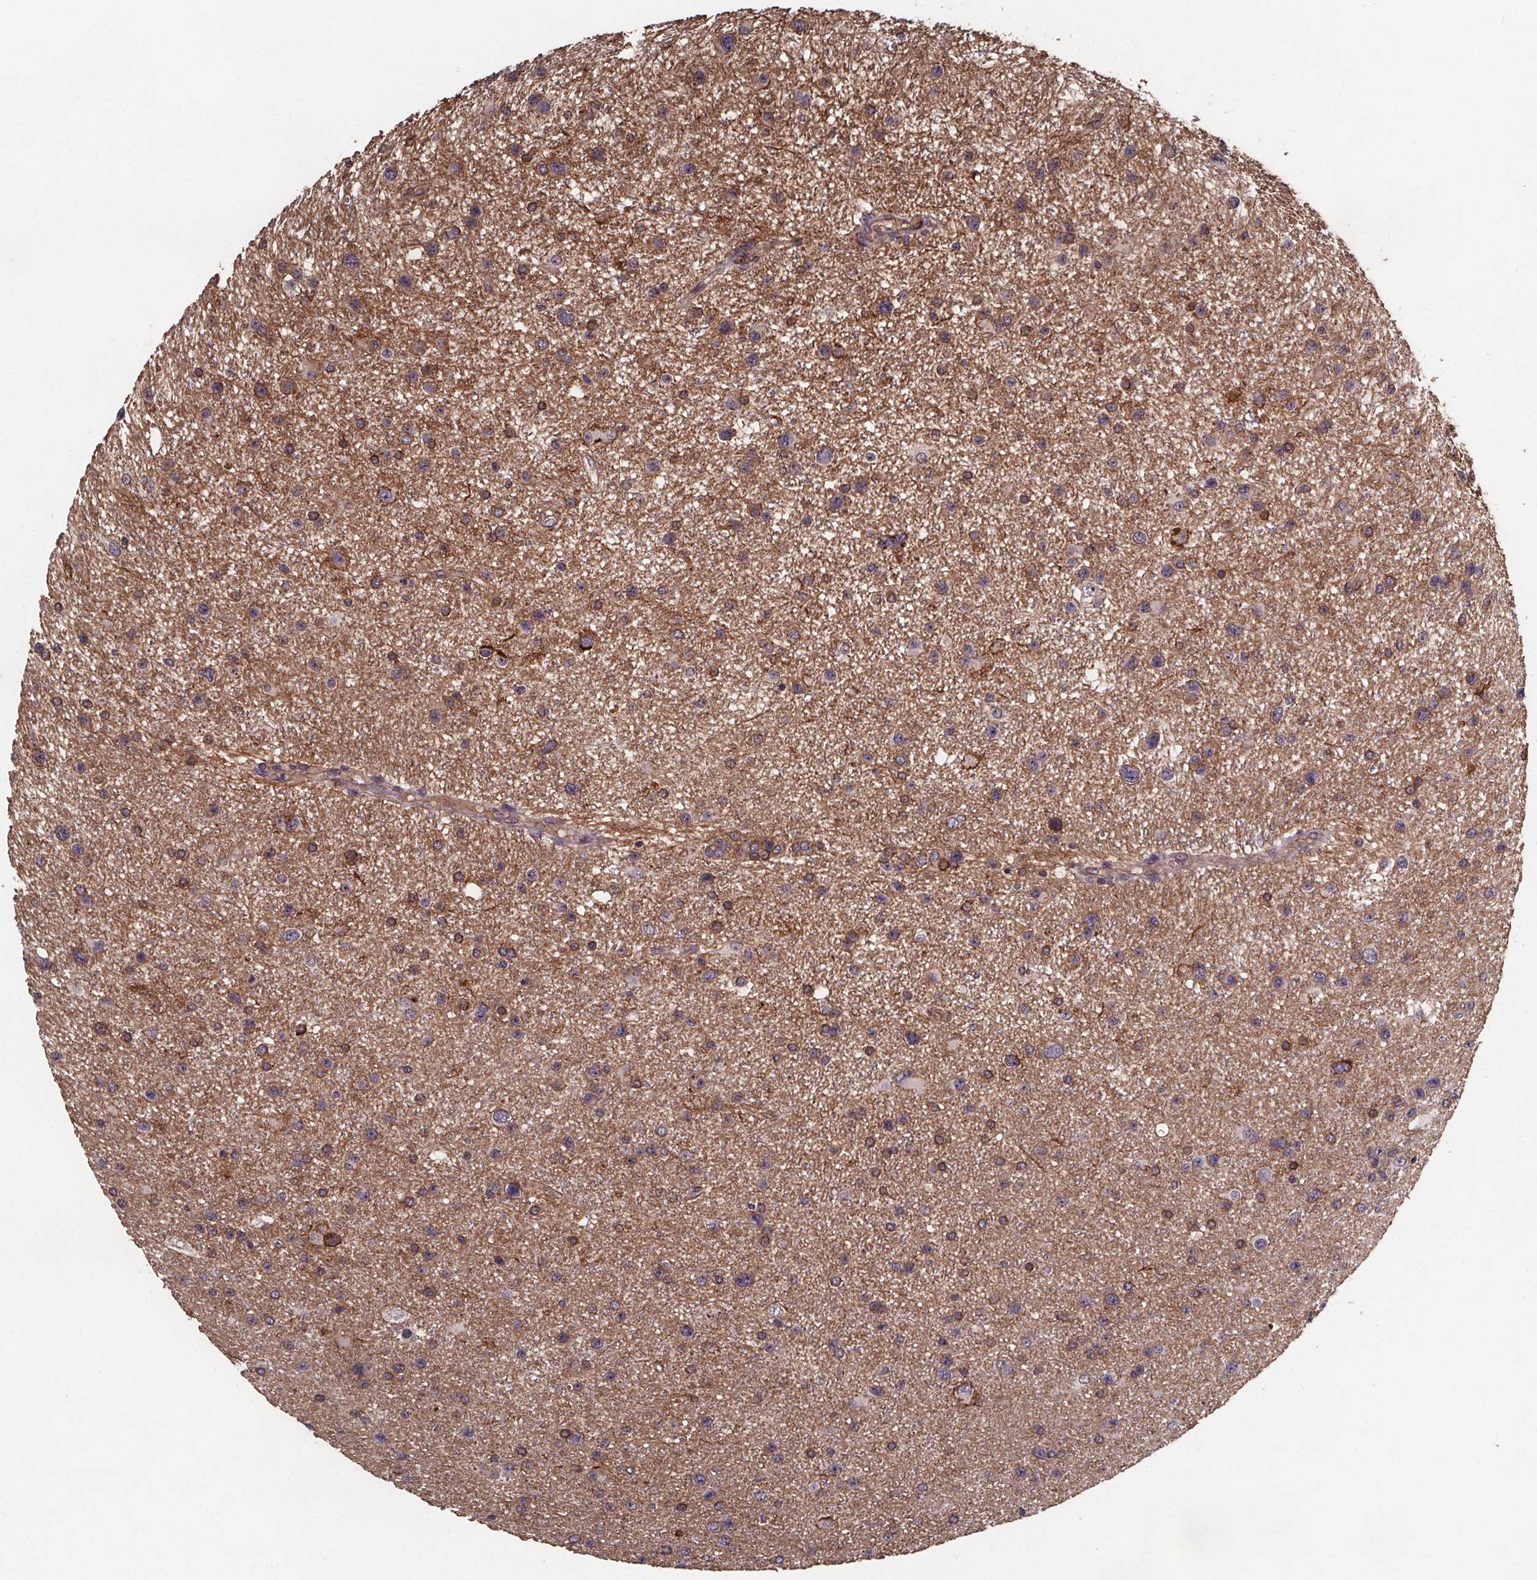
{"staining": {"intensity": "moderate", "quantity": "<25%", "location": "cytoplasmic/membranous"}, "tissue": "glioma", "cell_type": "Tumor cells", "image_type": "cancer", "snomed": [{"axis": "morphology", "description": "Glioma, malignant, Low grade"}, {"axis": "topography", "description": "Brain"}], "caption": "Protein analysis of malignant glioma (low-grade) tissue displays moderate cytoplasmic/membranous positivity in approximately <25% of tumor cells.", "gene": "FASTKD3", "patient": {"sex": "female", "age": 32}}